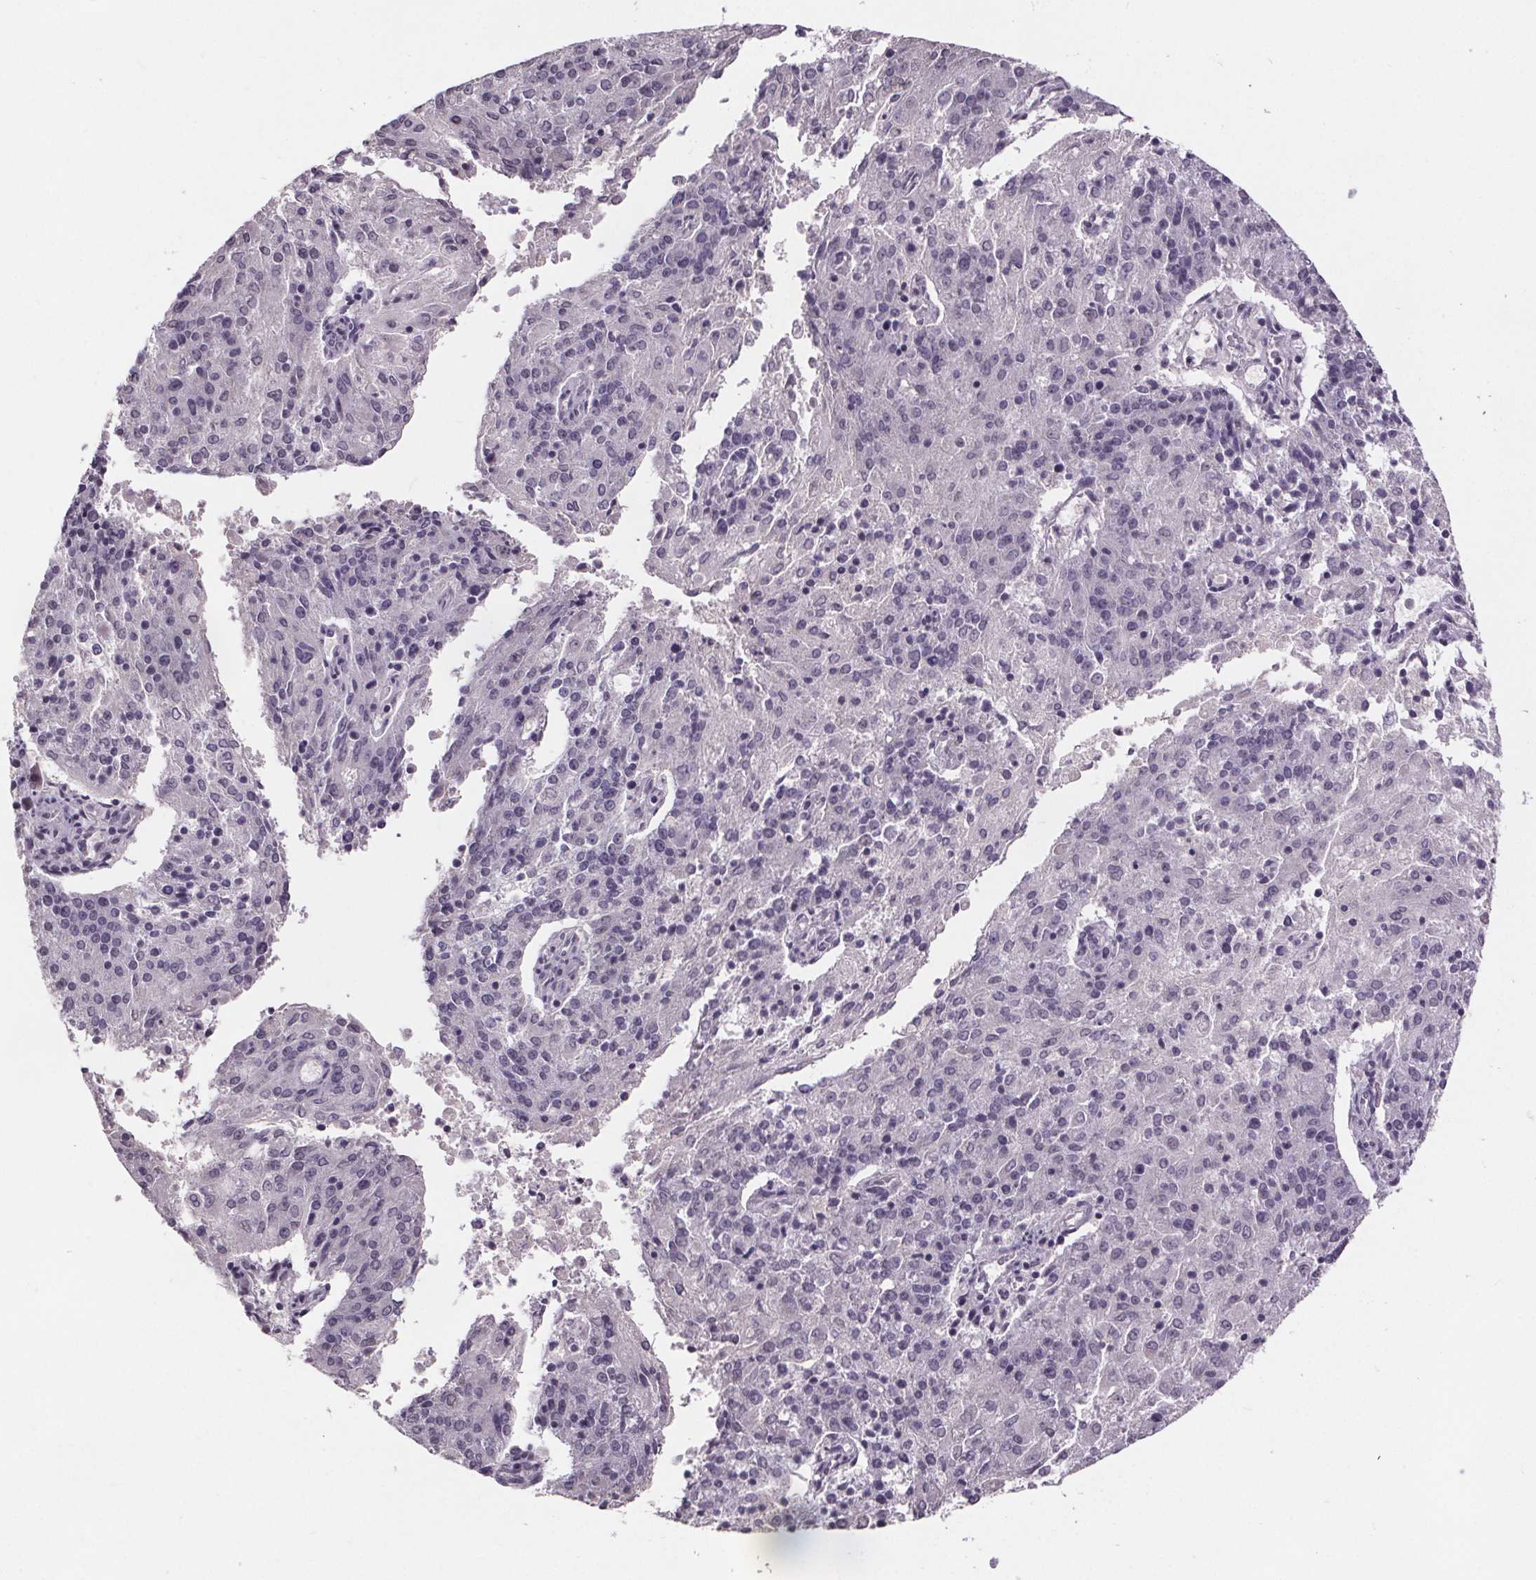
{"staining": {"intensity": "negative", "quantity": "none", "location": "none"}, "tissue": "endometrial cancer", "cell_type": "Tumor cells", "image_type": "cancer", "snomed": [{"axis": "morphology", "description": "Adenocarcinoma, NOS"}, {"axis": "topography", "description": "Endometrium"}], "caption": "Immunohistochemical staining of human endometrial adenocarcinoma demonstrates no significant expression in tumor cells.", "gene": "NKX6-1", "patient": {"sex": "female", "age": 82}}